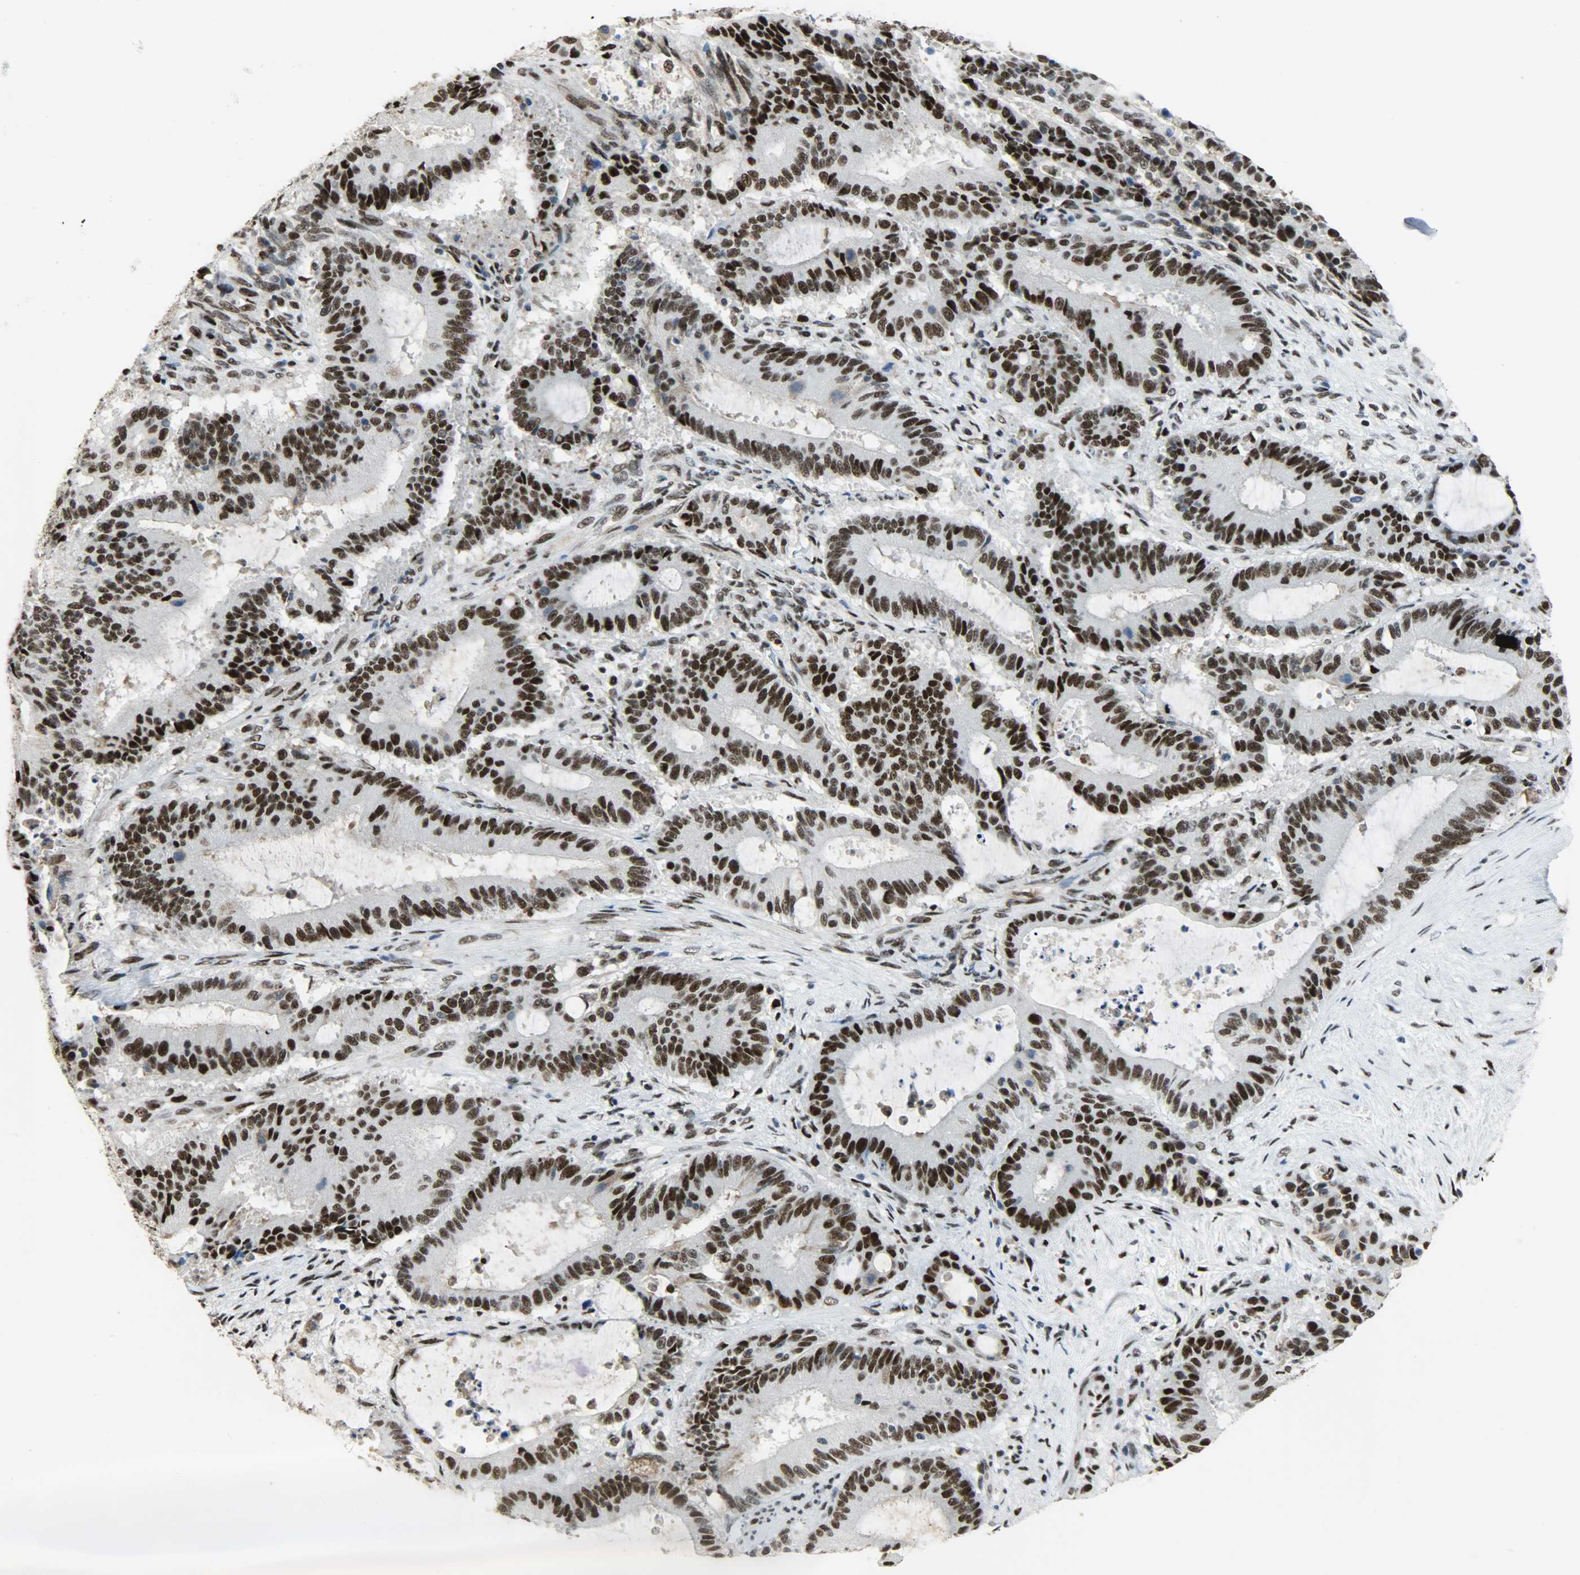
{"staining": {"intensity": "strong", "quantity": ">75%", "location": "nuclear"}, "tissue": "liver cancer", "cell_type": "Tumor cells", "image_type": "cancer", "snomed": [{"axis": "morphology", "description": "Cholangiocarcinoma"}, {"axis": "topography", "description": "Liver"}], "caption": "Cholangiocarcinoma (liver) stained with a protein marker shows strong staining in tumor cells.", "gene": "SSB", "patient": {"sex": "female", "age": 73}}